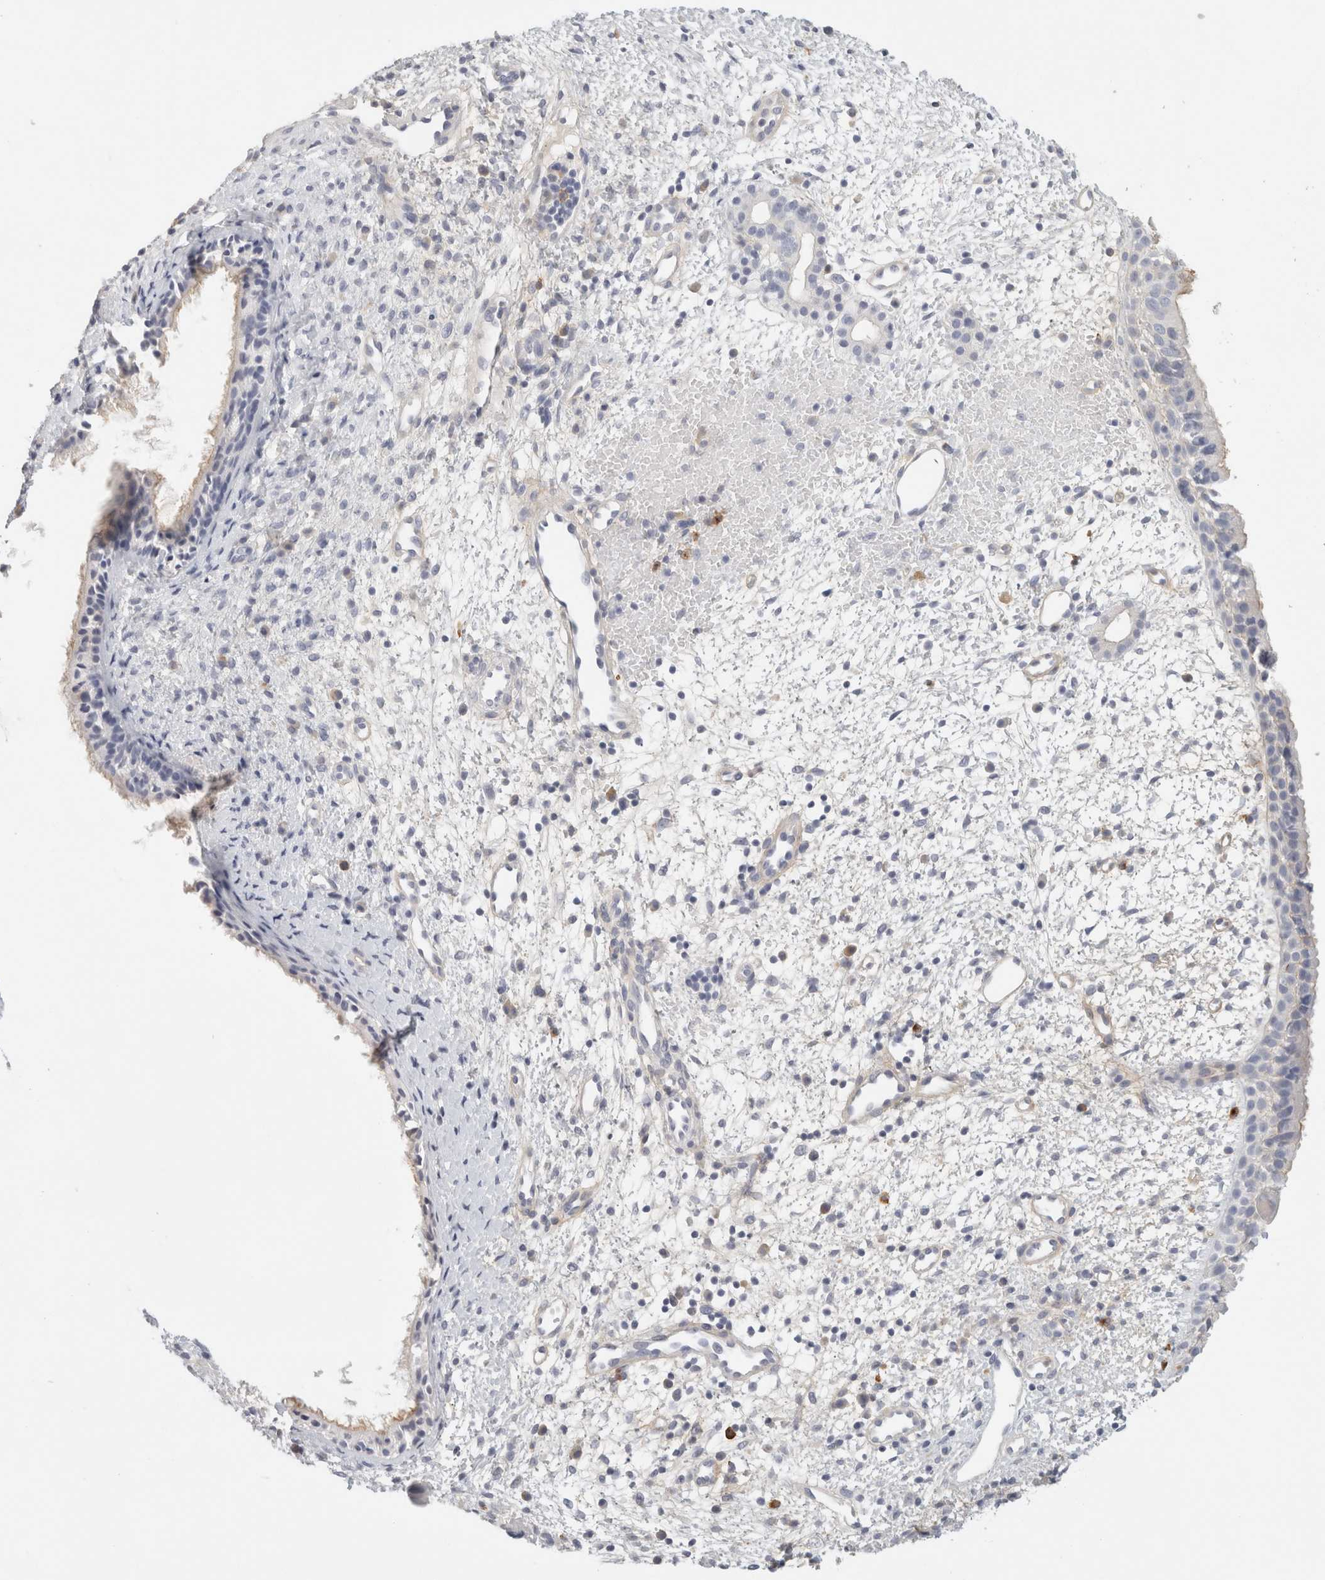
{"staining": {"intensity": "moderate", "quantity": "25%-75%", "location": "cytoplasmic/membranous"}, "tissue": "nasopharynx", "cell_type": "Respiratory epithelial cells", "image_type": "normal", "snomed": [{"axis": "morphology", "description": "Normal tissue, NOS"}, {"axis": "topography", "description": "Nasopharynx"}], "caption": "This micrograph reveals benign nasopharynx stained with immunohistochemistry to label a protein in brown. The cytoplasmic/membranous of respiratory epithelial cells show moderate positivity for the protein. Nuclei are counter-stained blue.", "gene": "FGL2", "patient": {"sex": "male", "age": 22}}